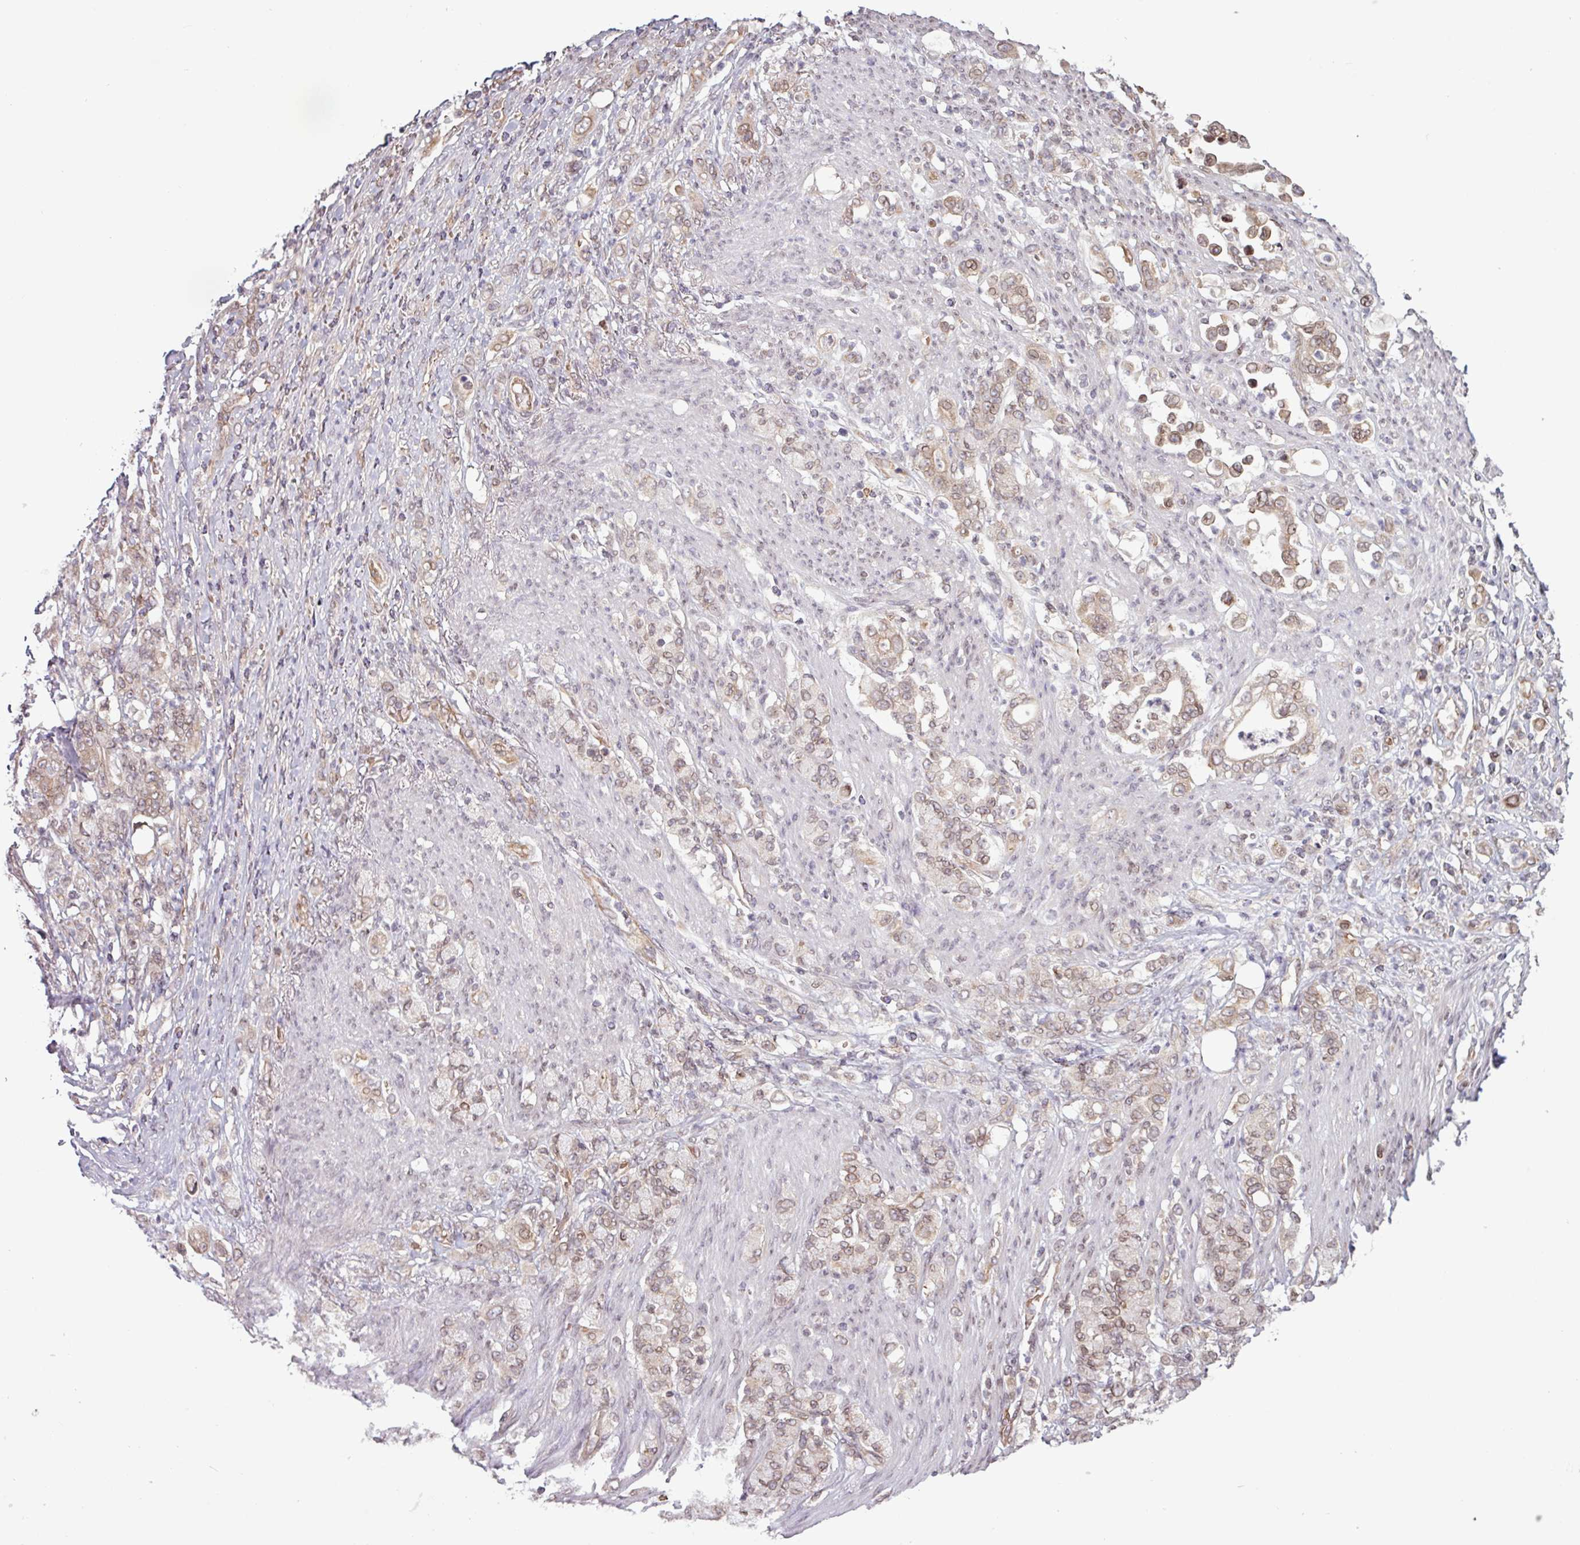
{"staining": {"intensity": "weak", "quantity": "25%-75%", "location": "cytoplasmic/membranous,nuclear"}, "tissue": "stomach cancer", "cell_type": "Tumor cells", "image_type": "cancer", "snomed": [{"axis": "morphology", "description": "Normal tissue, NOS"}, {"axis": "morphology", "description": "Adenocarcinoma, NOS"}, {"axis": "topography", "description": "Stomach"}], "caption": "Tumor cells show weak cytoplasmic/membranous and nuclear positivity in approximately 25%-75% of cells in stomach cancer (adenocarcinoma).", "gene": "RBM4B", "patient": {"sex": "female", "age": 79}}